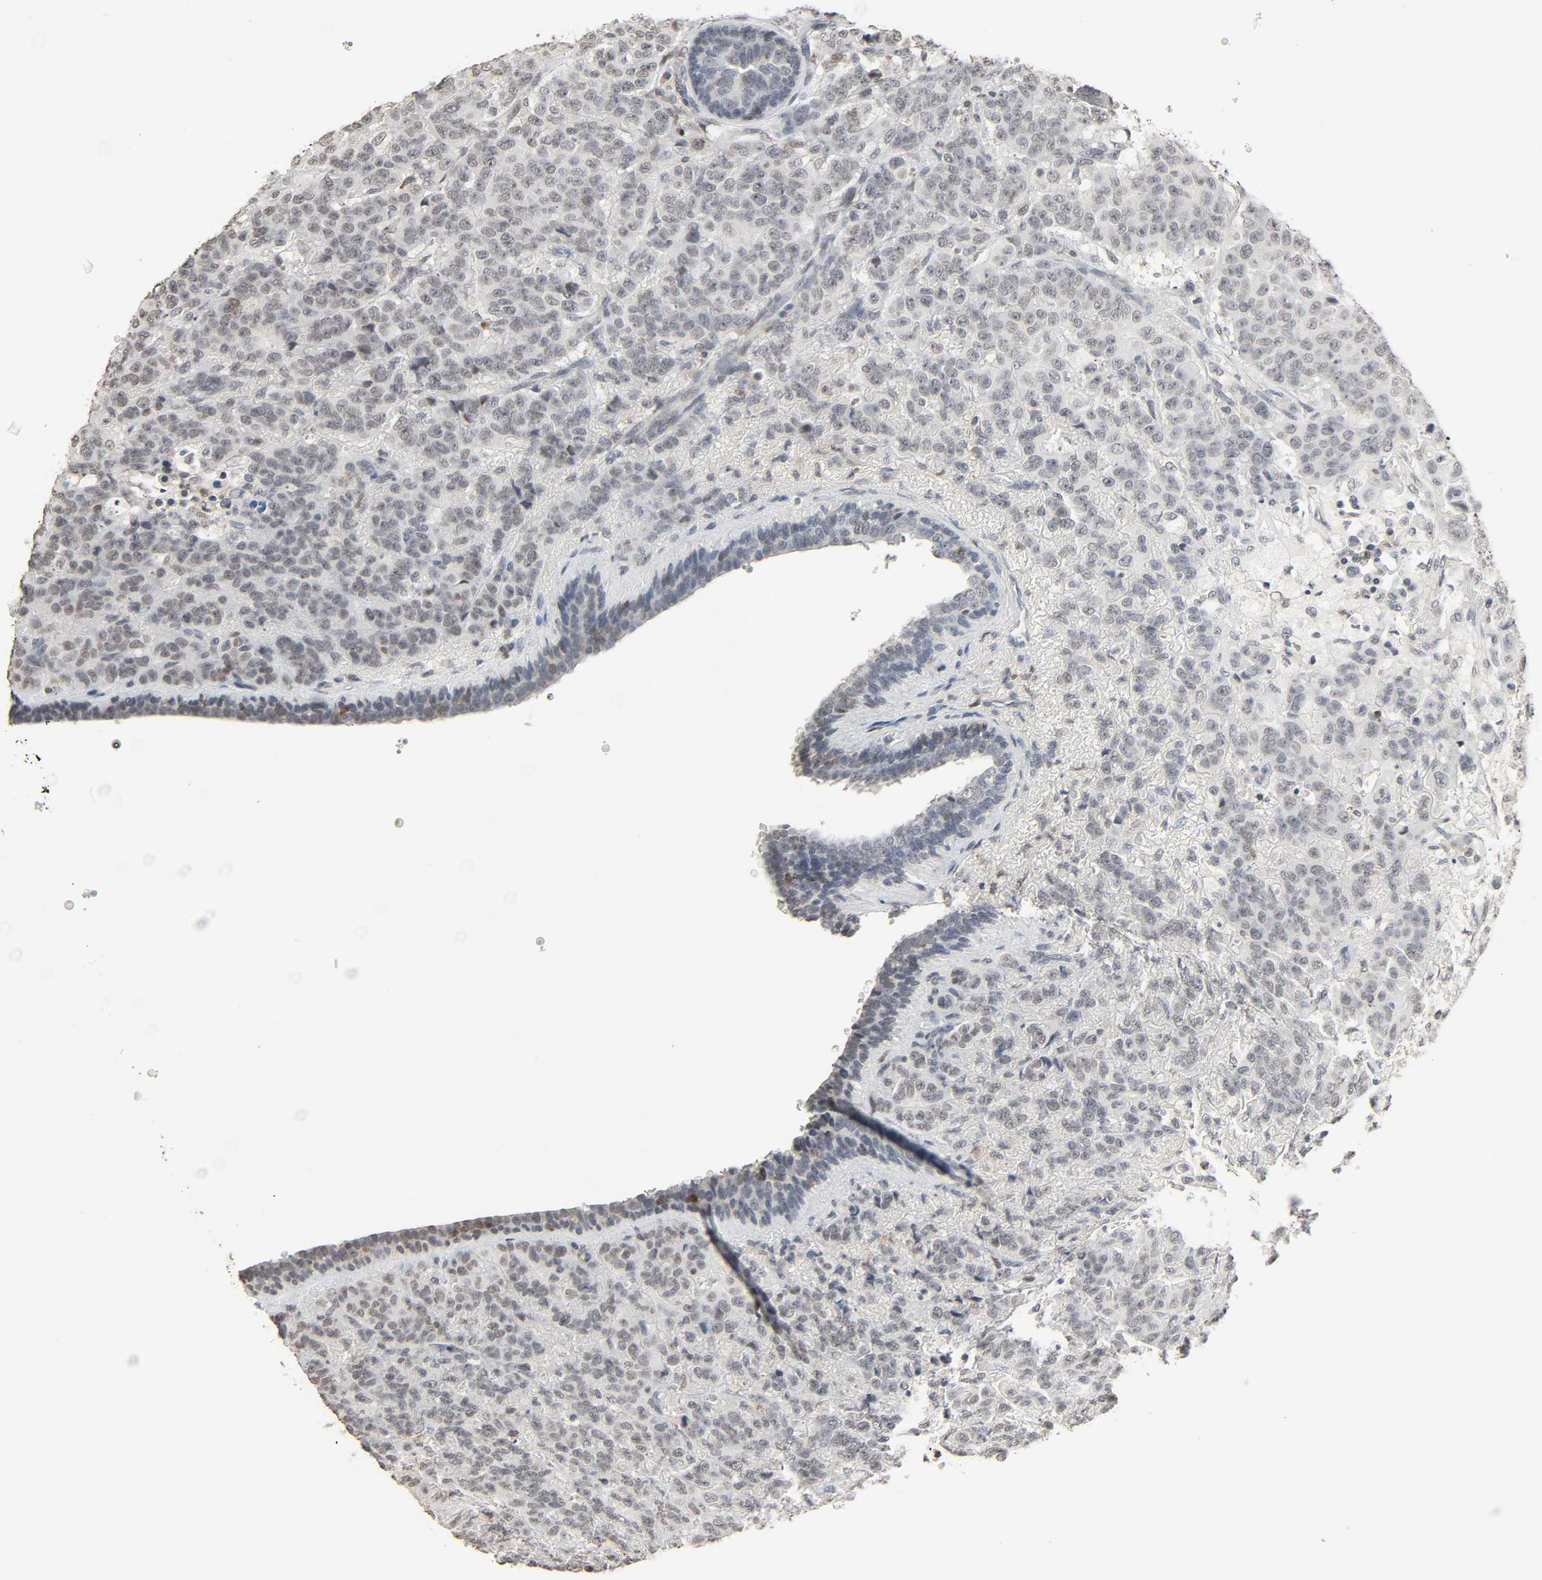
{"staining": {"intensity": "negative", "quantity": "none", "location": "none"}, "tissue": "breast cancer", "cell_type": "Tumor cells", "image_type": "cancer", "snomed": [{"axis": "morphology", "description": "Duct carcinoma"}, {"axis": "topography", "description": "Breast"}], "caption": "Immunohistochemistry (IHC) image of breast cancer stained for a protein (brown), which shows no expression in tumor cells. (Immunohistochemistry, brightfield microscopy, high magnification).", "gene": "STK4", "patient": {"sex": "female", "age": 40}}